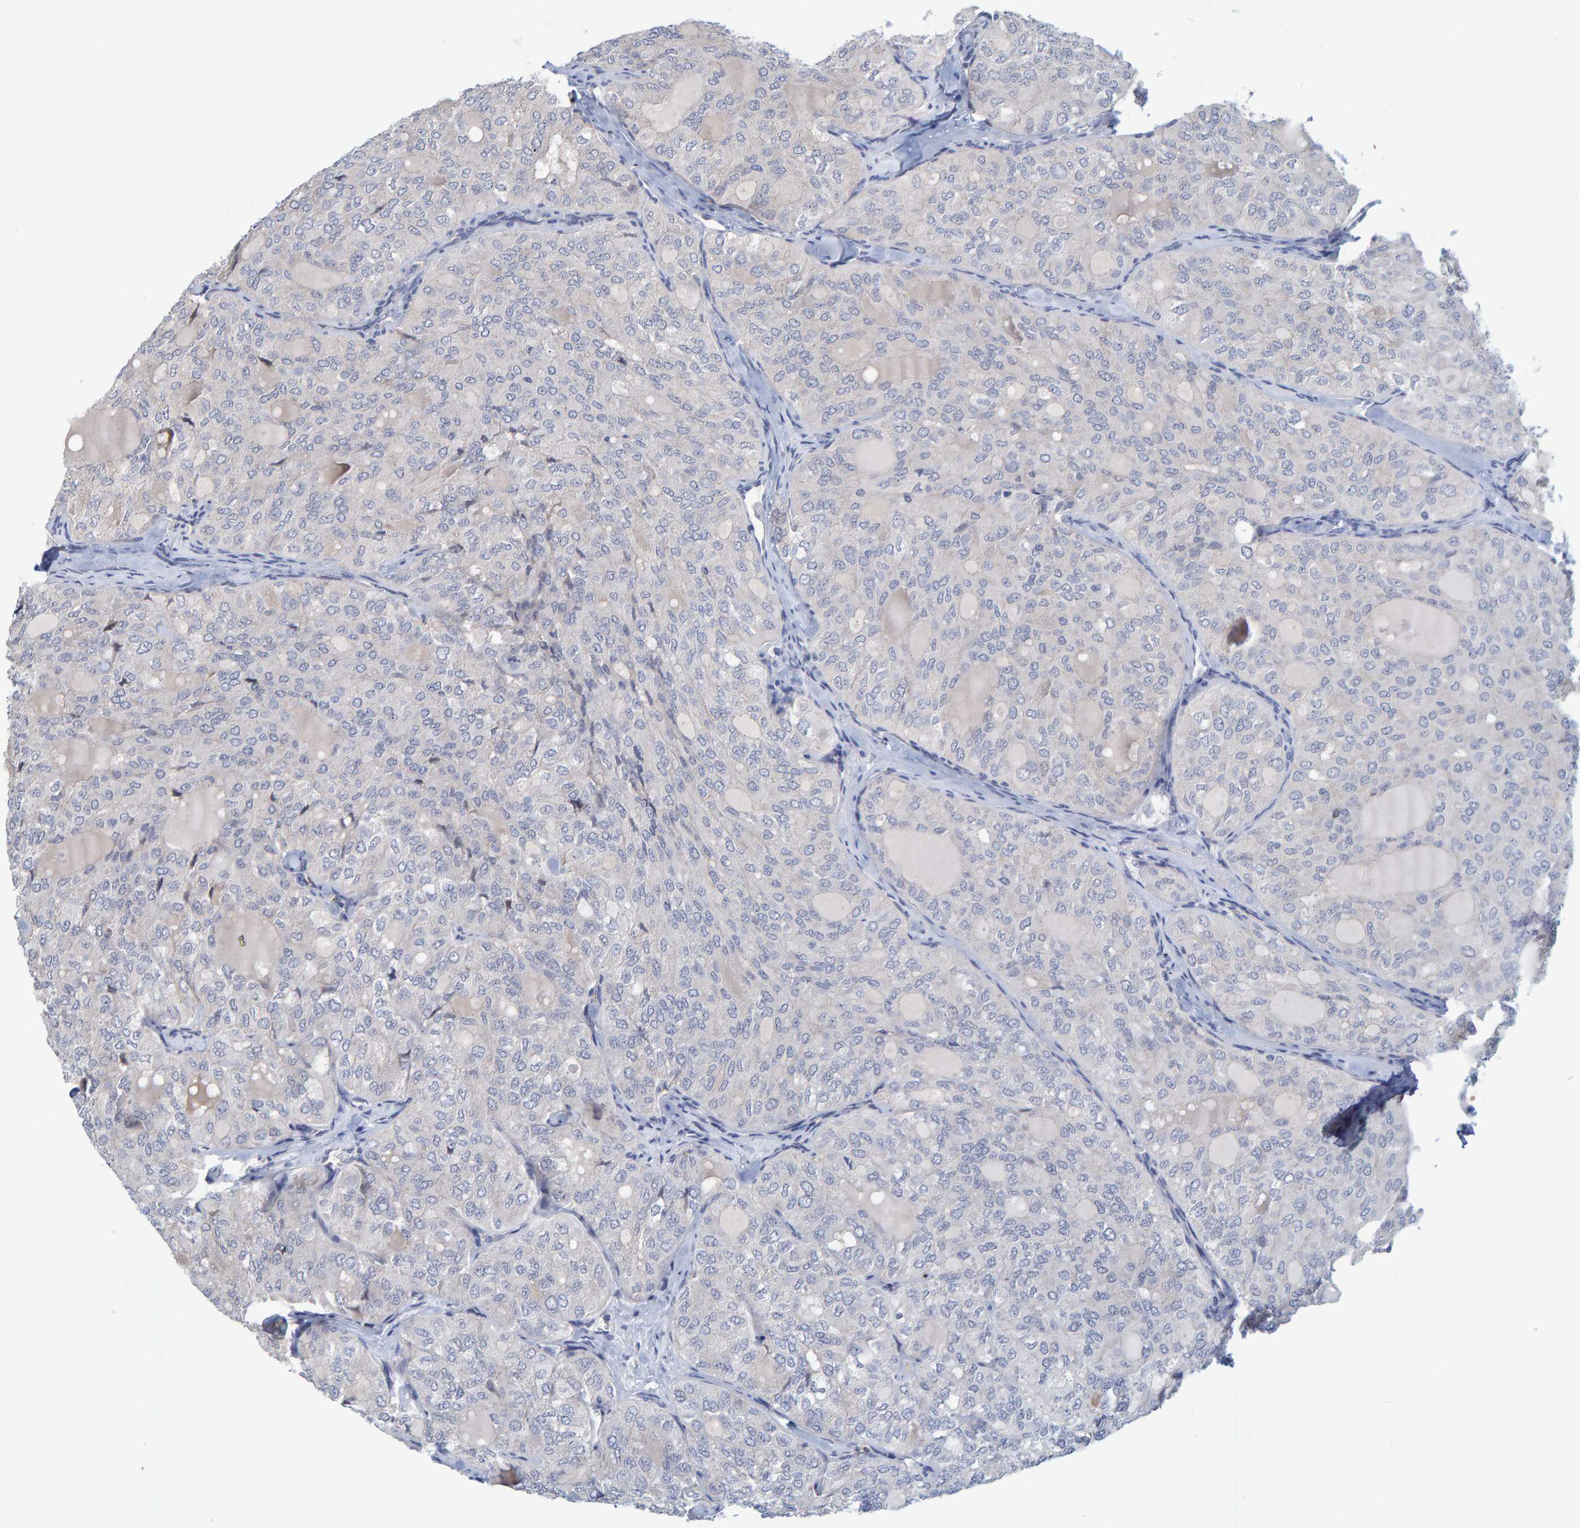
{"staining": {"intensity": "negative", "quantity": "none", "location": "none"}, "tissue": "thyroid cancer", "cell_type": "Tumor cells", "image_type": "cancer", "snomed": [{"axis": "morphology", "description": "Follicular adenoma carcinoma, NOS"}, {"axis": "topography", "description": "Thyroid gland"}], "caption": "This micrograph is of follicular adenoma carcinoma (thyroid) stained with immunohistochemistry to label a protein in brown with the nuclei are counter-stained blue. There is no expression in tumor cells. (DAB (3,3'-diaminobenzidine) IHC with hematoxylin counter stain).", "gene": "ZNF77", "patient": {"sex": "male", "age": 75}}